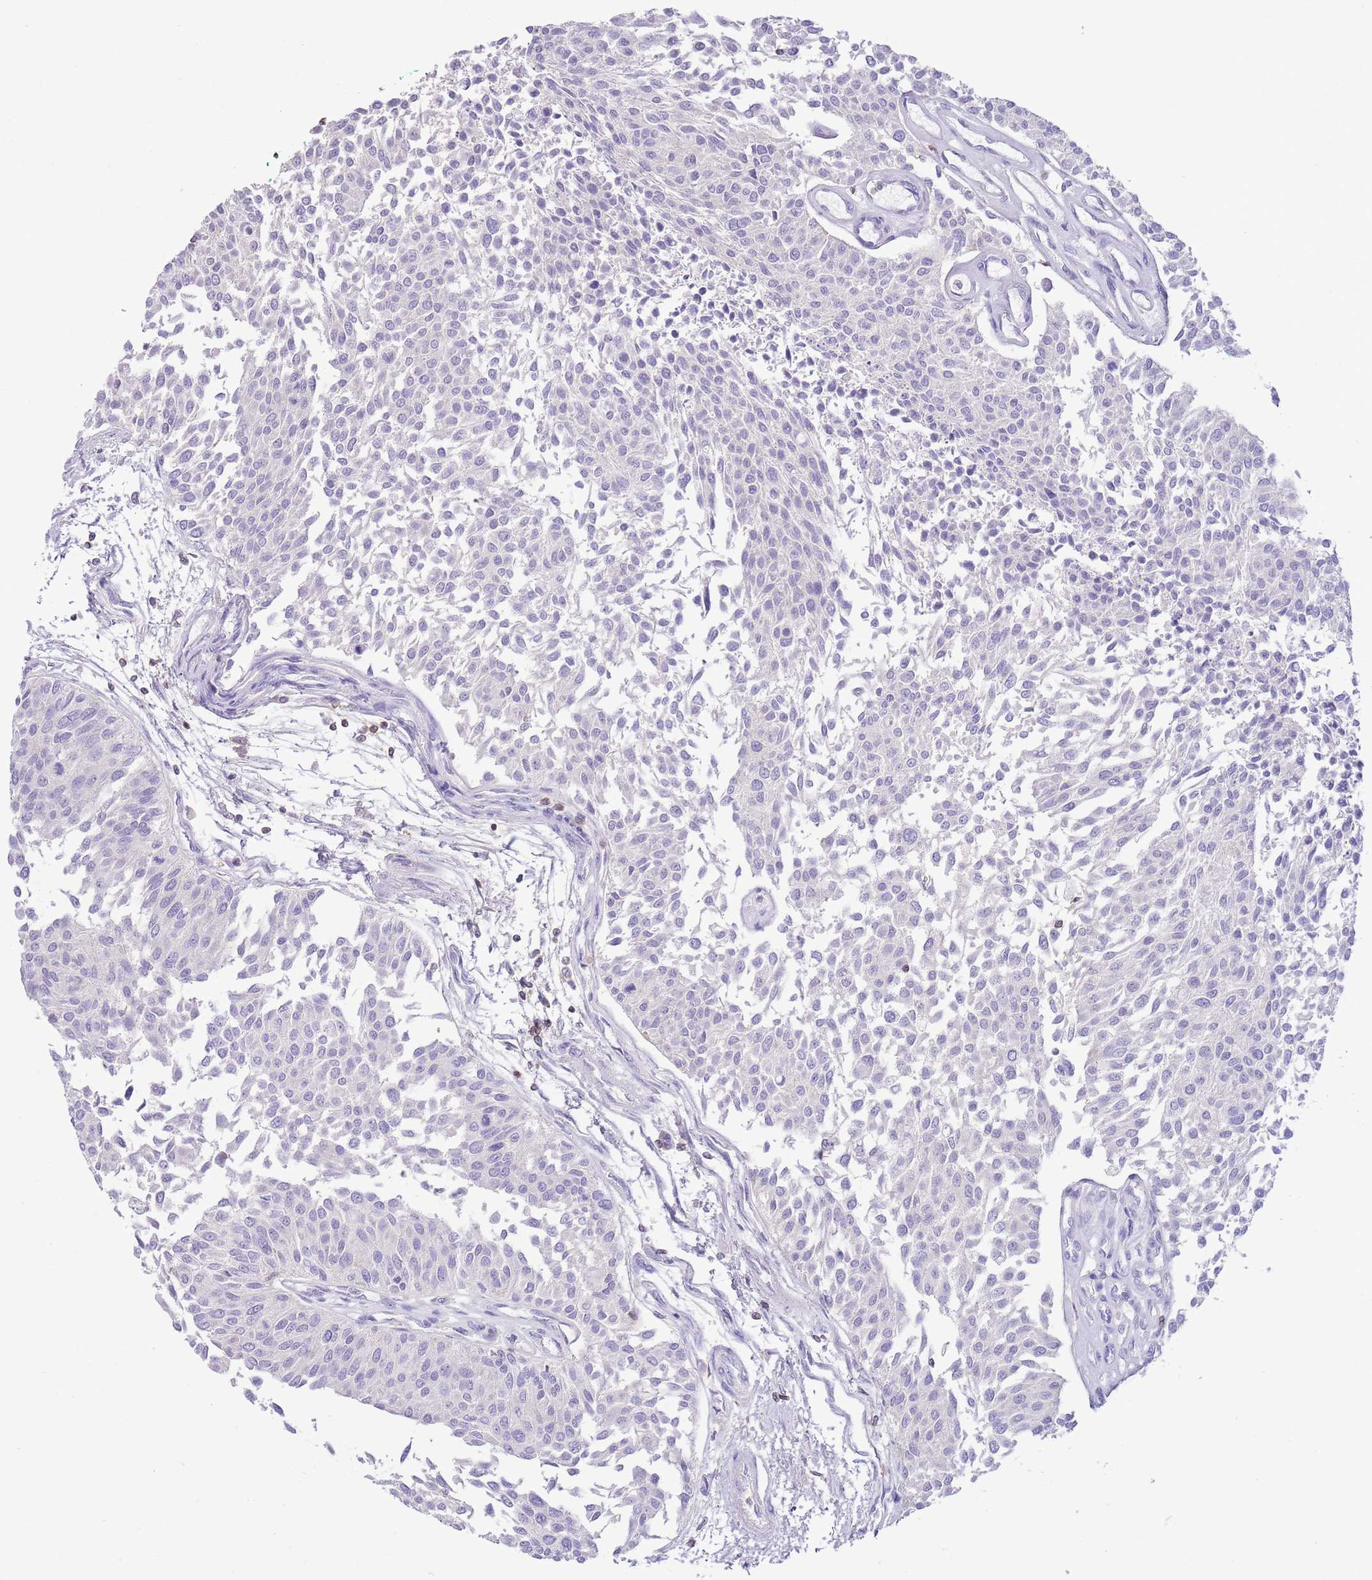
{"staining": {"intensity": "negative", "quantity": "none", "location": "none"}, "tissue": "urothelial cancer", "cell_type": "Tumor cells", "image_type": "cancer", "snomed": [{"axis": "morphology", "description": "Urothelial carcinoma, NOS"}, {"axis": "topography", "description": "Urinary bladder"}], "caption": "IHC histopathology image of human urothelial cancer stained for a protein (brown), which displays no staining in tumor cells.", "gene": "OR4Q3", "patient": {"sex": "male", "age": 55}}